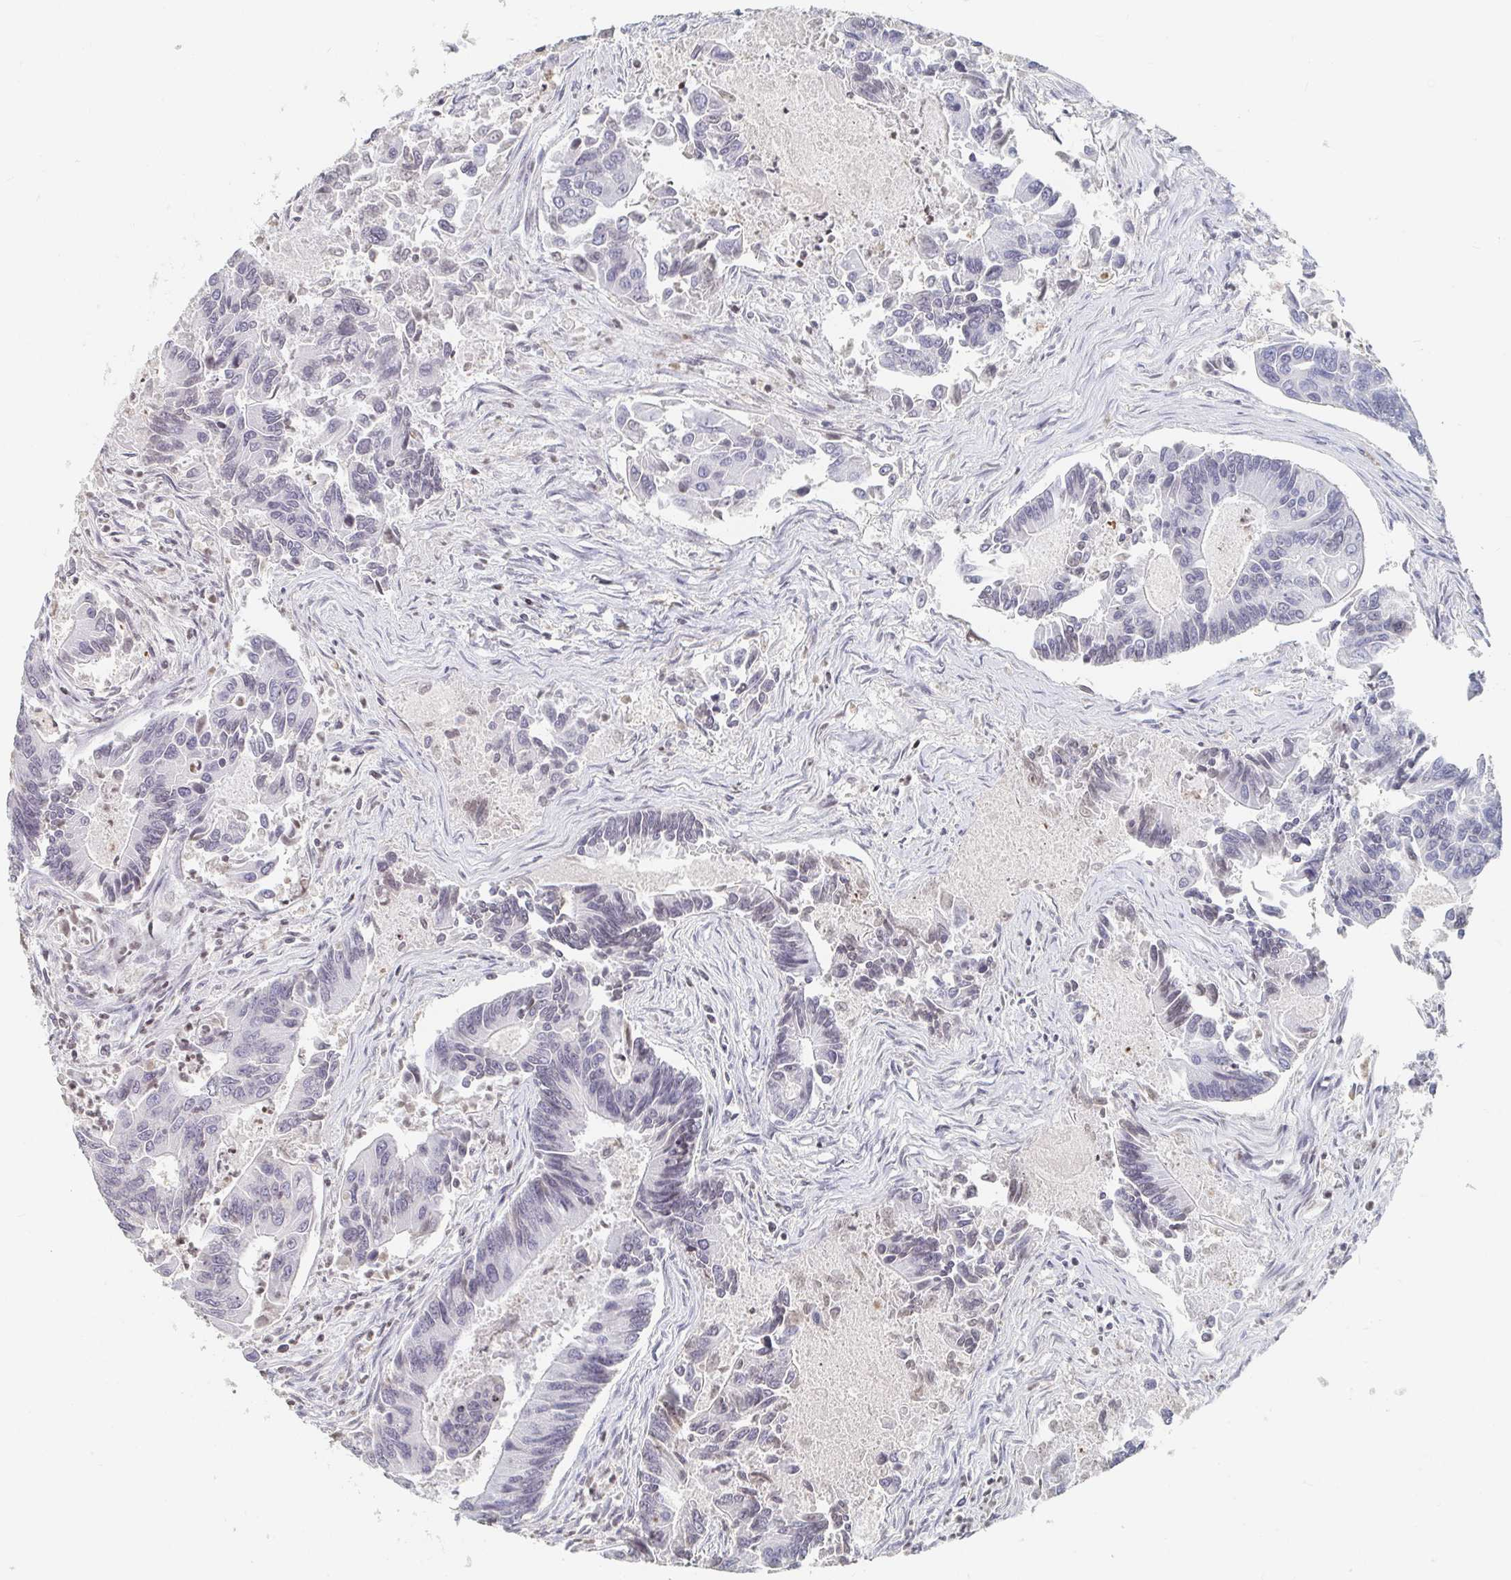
{"staining": {"intensity": "negative", "quantity": "none", "location": "none"}, "tissue": "colorectal cancer", "cell_type": "Tumor cells", "image_type": "cancer", "snomed": [{"axis": "morphology", "description": "Adenocarcinoma, NOS"}, {"axis": "topography", "description": "Colon"}], "caption": "Colorectal cancer was stained to show a protein in brown. There is no significant staining in tumor cells.", "gene": "NME9", "patient": {"sex": "female", "age": 67}}